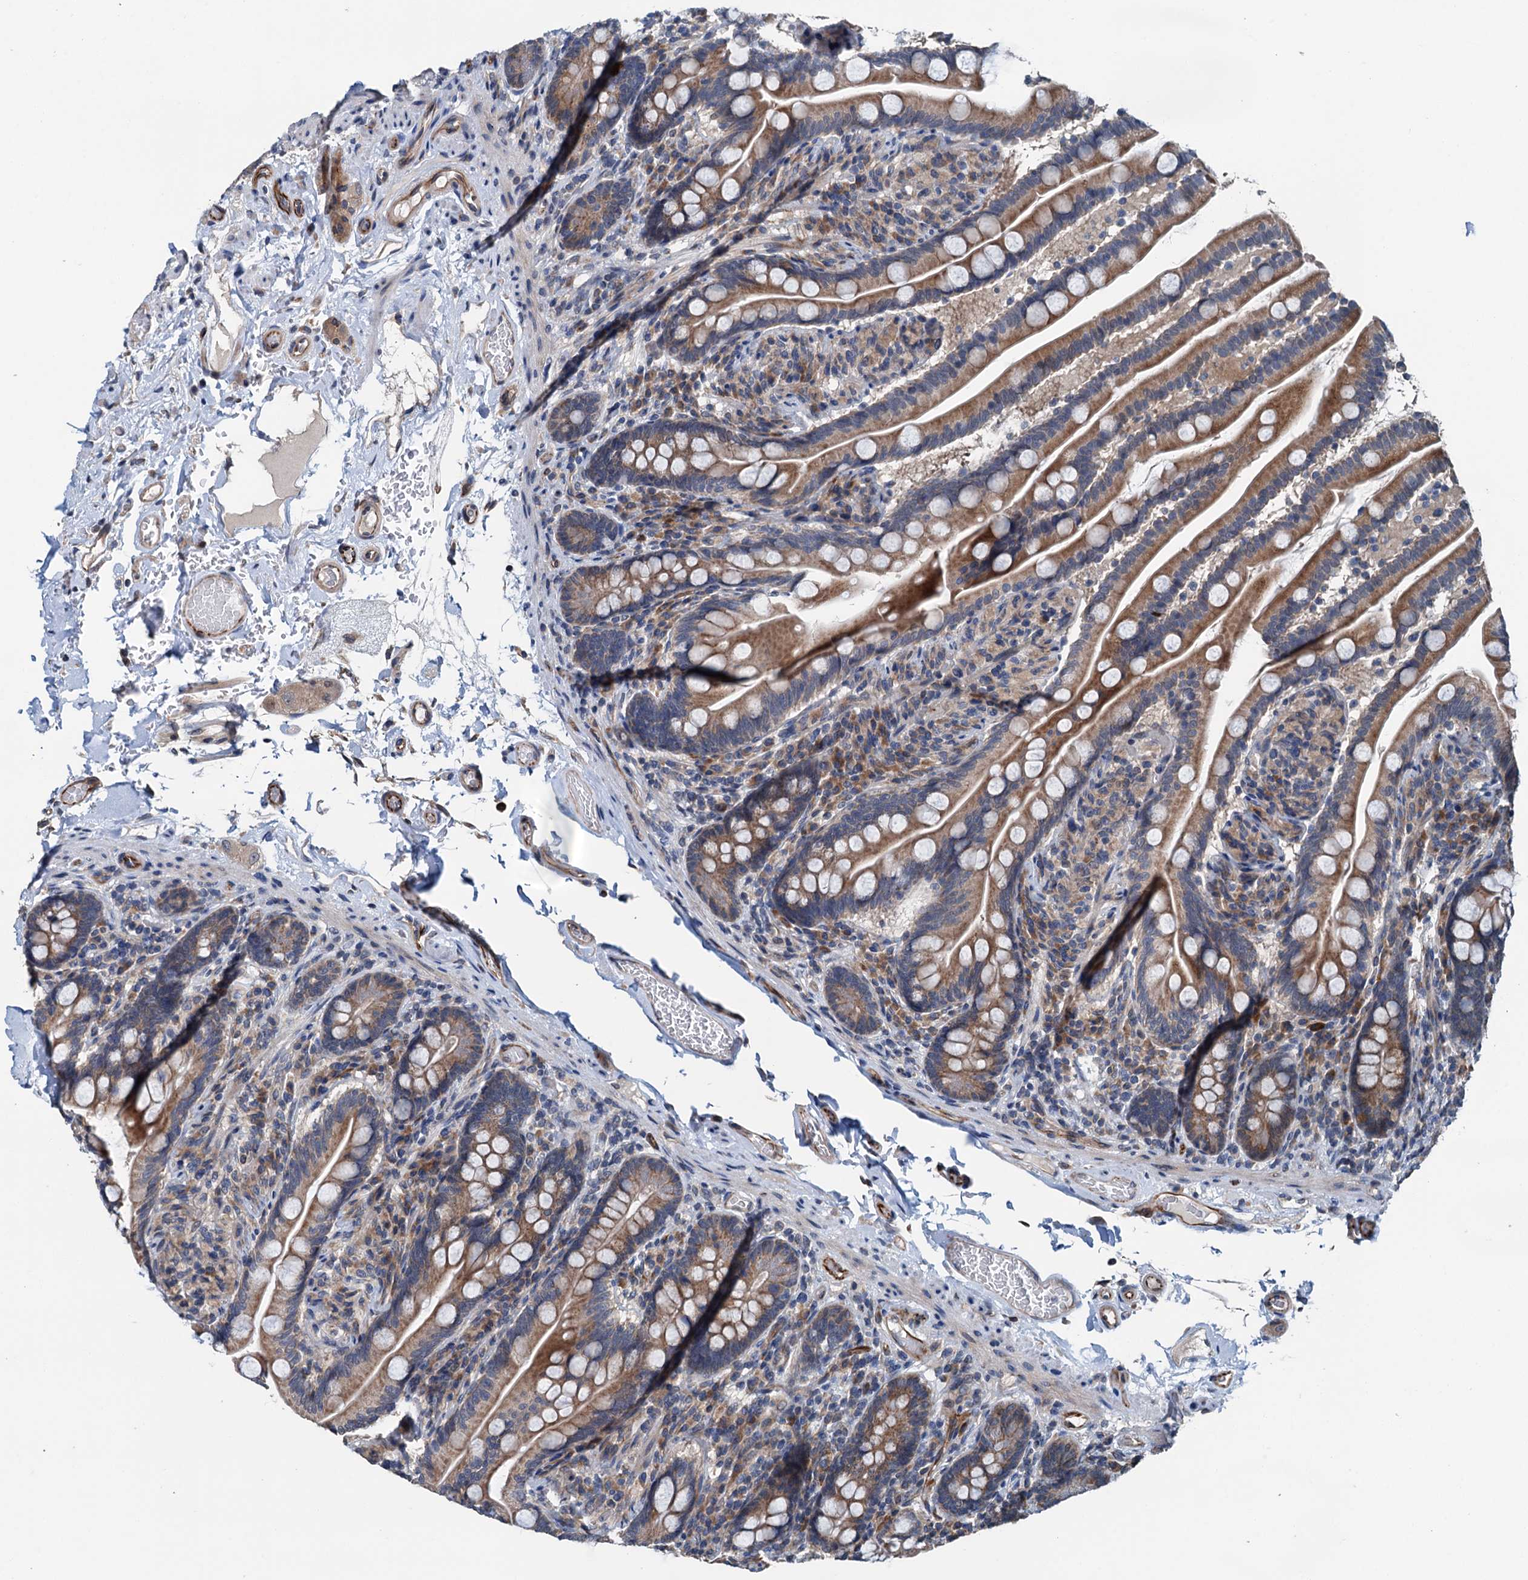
{"staining": {"intensity": "moderate", "quantity": ">75%", "location": "cytoplasmic/membranous"}, "tissue": "small intestine", "cell_type": "Glandular cells", "image_type": "normal", "snomed": [{"axis": "morphology", "description": "Normal tissue, NOS"}, {"axis": "topography", "description": "Small intestine"}], "caption": "IHC image of benign human small intestine stained for a protein (brown), which reveals medium levels of moderate cytoplasmic/membranous positivity in approximately >75% of glandular cells.", "gene": "ELAC1", "patient": {"sex": "female", "age": 64}}